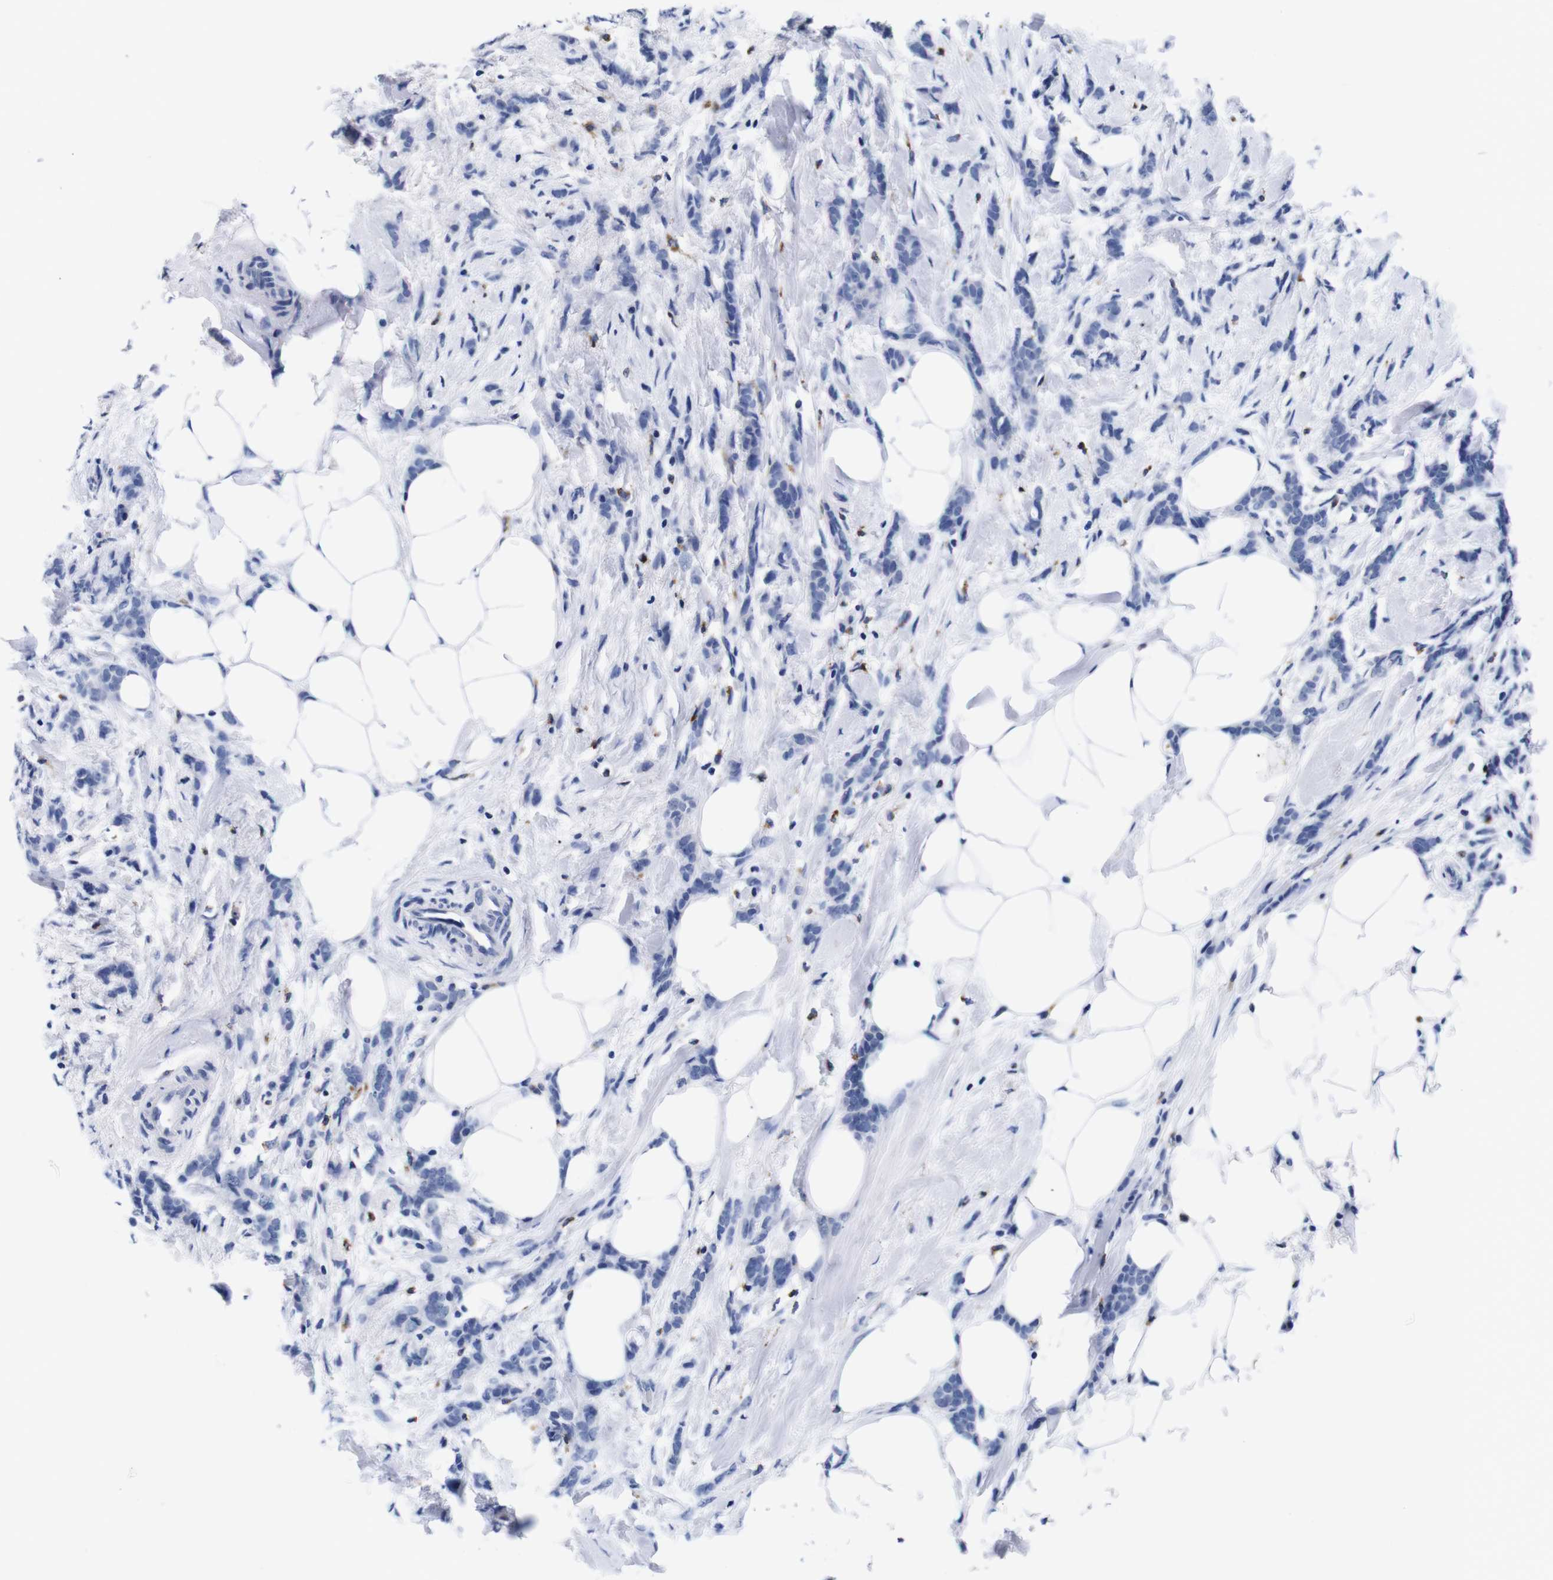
{"staining": {"intensity": "negative", "quantity": "none", "location": "none"}, "tissue": "breast cancer", "cell_type": "Tumor cells", "image_type": "cancer", "snomed": [{"axis": "morphology", "description": "Lobular carcinoma, in situ"}, {"axis": "morphology", "description": "Lobular carcinoma"}, {"axis": "topography", "description": "Breast"}], "caption": "This is an immunohistochemistry photomicrograph of human lobular carcinoma in situ (breast). There is no expression in tumor cells.", "gene": "HLA-DMB", "patient": {"sex": "female", "age": 41}}